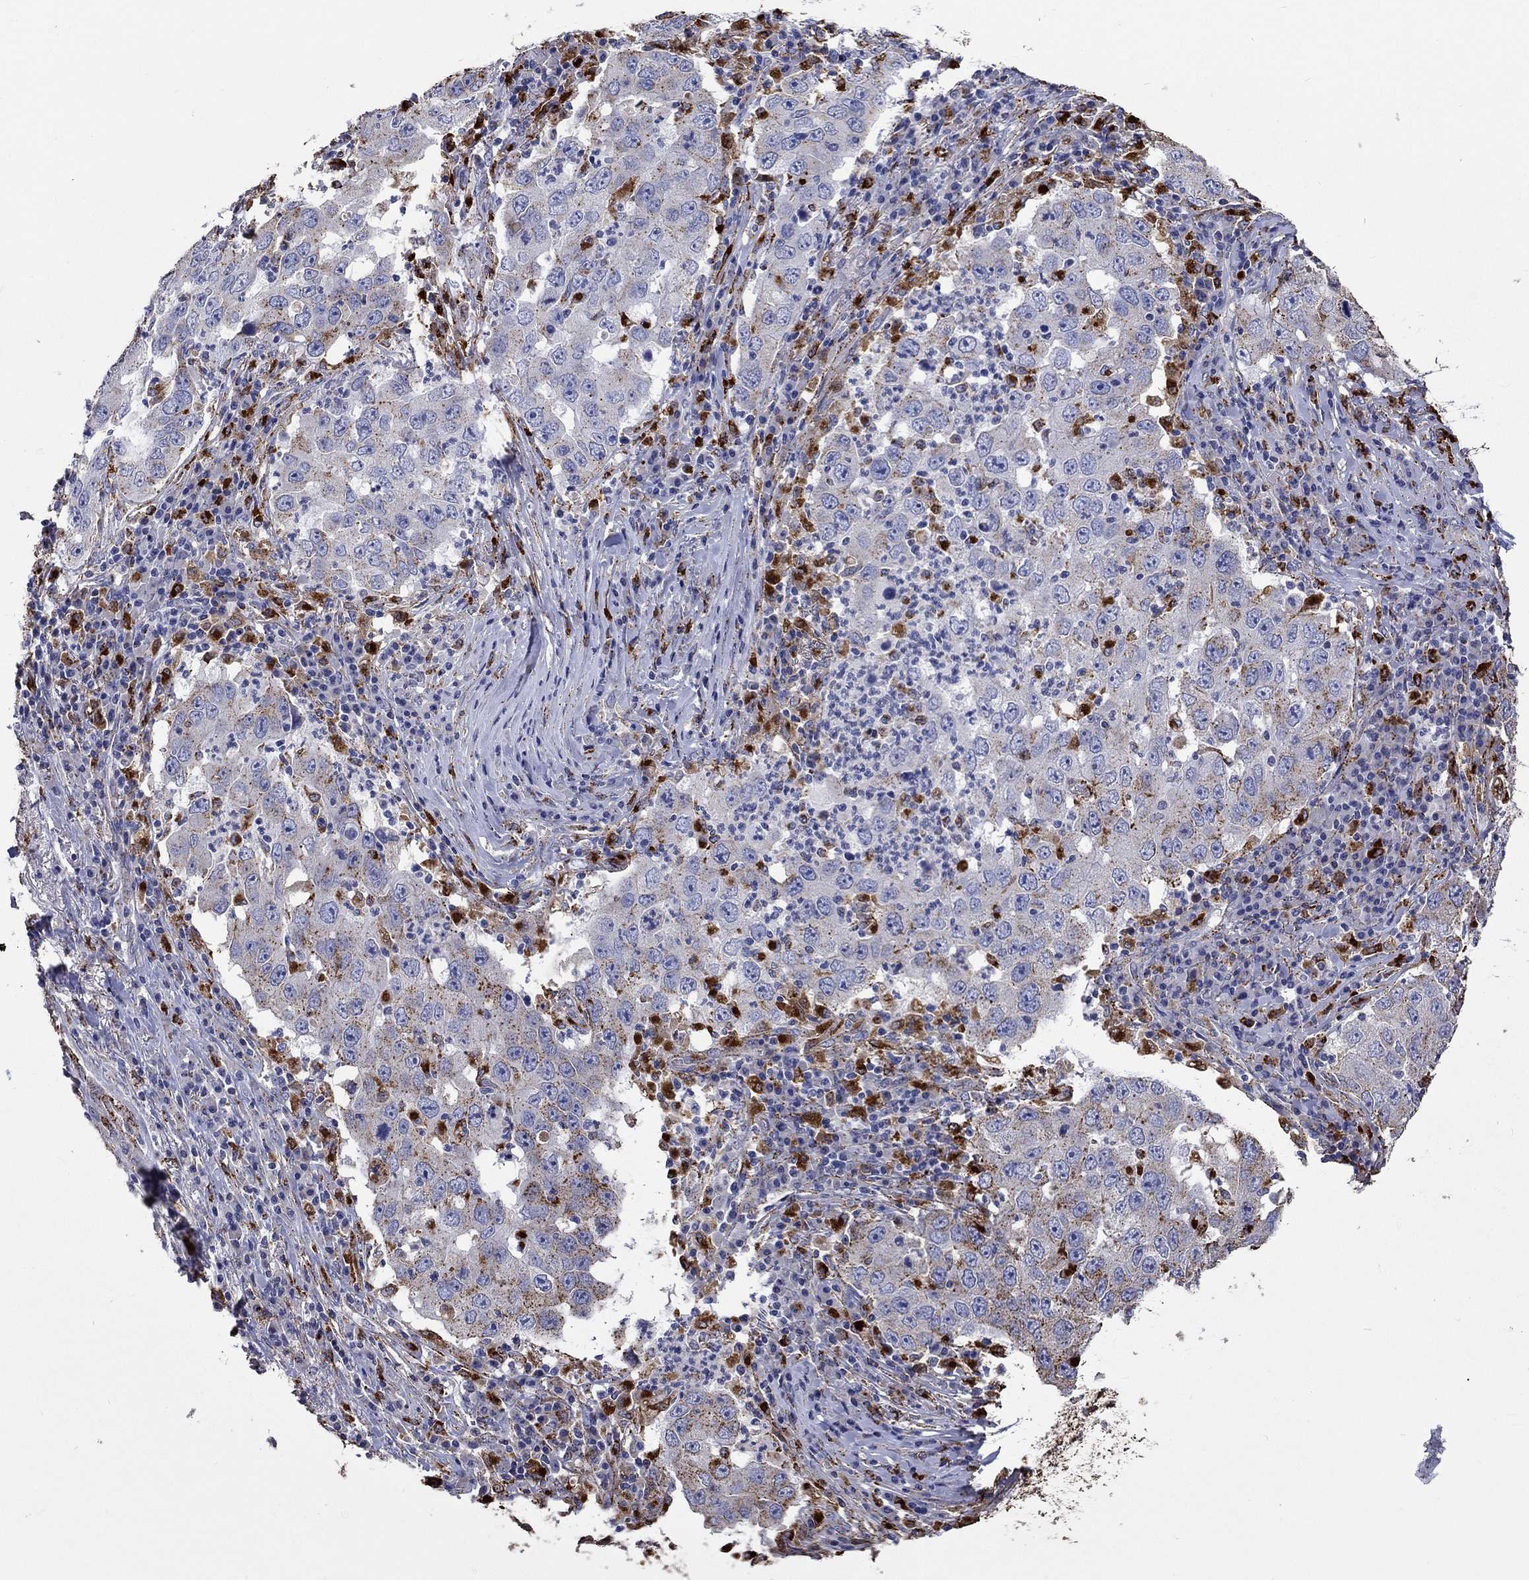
{"staining": {"intensity": "strong", "quantity": "25%-75%", "location": "cytoplasmic/membranous"}, "tissue": "lung cancer", "cell_type": "Tumor cells", "image_type": "cancer", "snomed": [{"axis": "morphology", "description": "Adenocarcinoma, NOS"}, {"axis": "topography", "description": "Lung"}], "caption": "Strong cytoplasmic/membranous positivity is appreciated in about 25%-75% of tumor cells in lung cancer (adenocarcinoma).", "gene": "CTSB", "patient": {"sex": "male", "age": 73}}